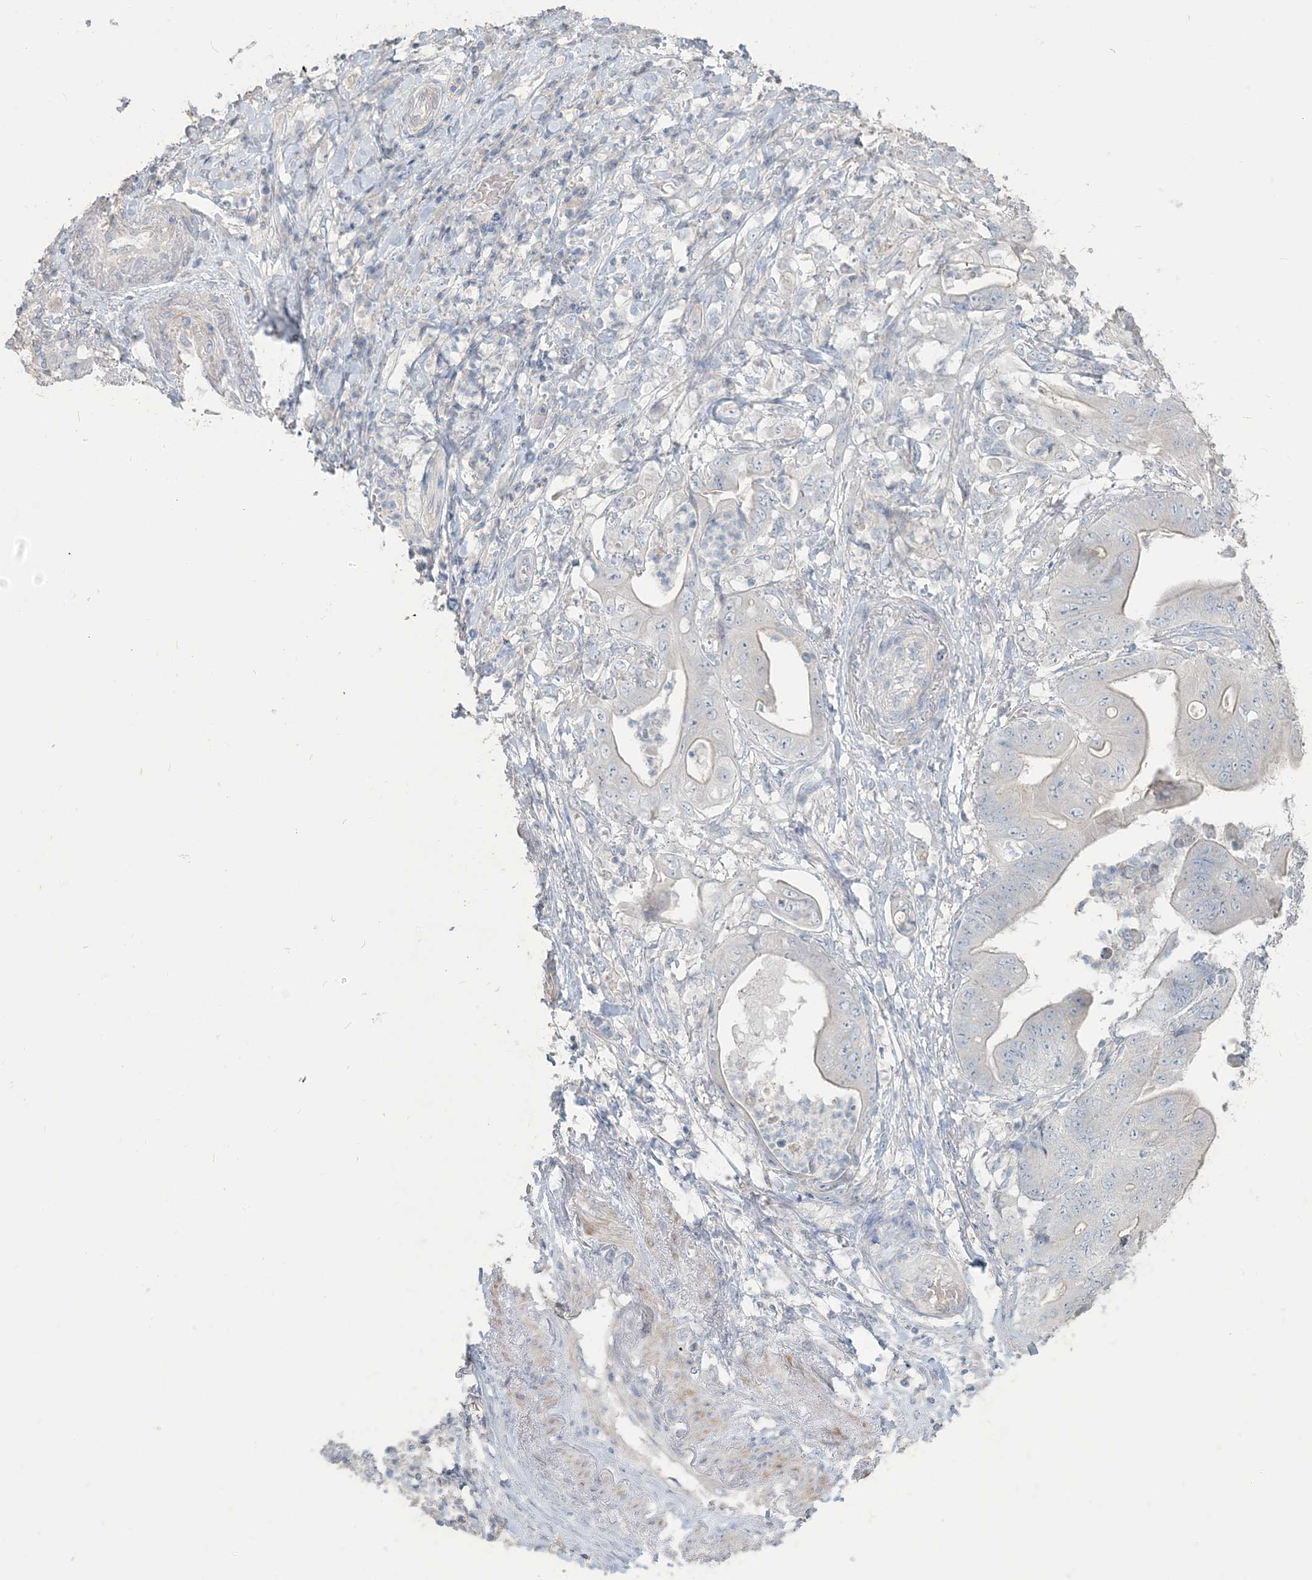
{"staining": {"intensity": "negative", "quantity": "none", "location": "none"}, "tissue": "stomach cancer", "cell_type": "Tumor cells", "image_type": "cancer", "snomed": [{"axis": "morphology", "description": "Adenocarcinoma, NOS"}, {"axis": "topography", "description": "Stomach"}], "caption": "Tumor cells show no significant protein staining in stomach cancer. (DAB immunohistochemistry with hematoxylin counter stain).", "gene": "NPHS2", "patient": {"sex": "female", "age": 73}}